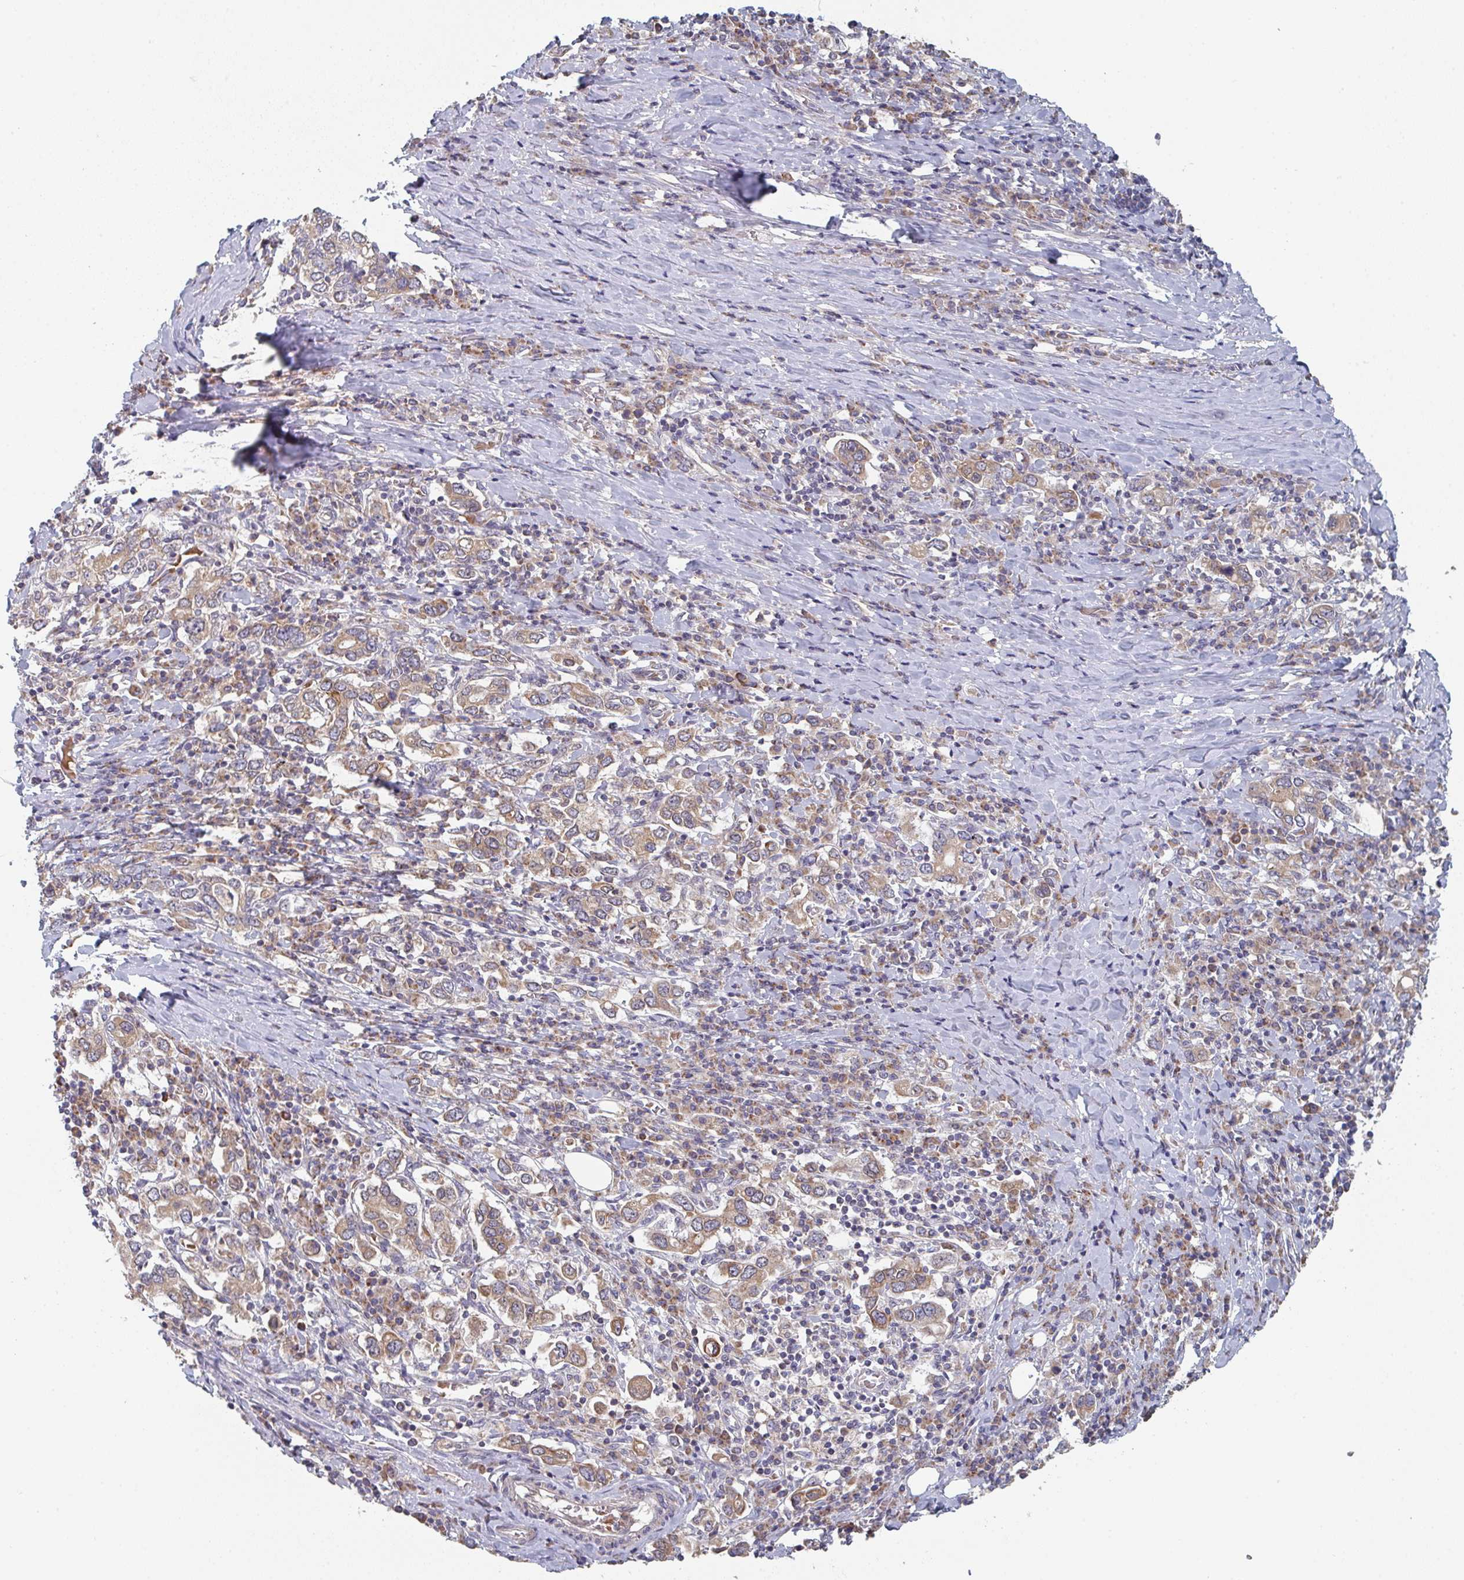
{"staining": {"intensity": "moderate", "quantity": ">75%", "location": "cytoplasmic/membranous"}, "tissue": "stomach cancer", "cell_type": "Tumor cells", "image_type": "cancer", "snomed": [{"axis": "morphology", "description": "Adenocarcinoma, NOS"}, {"axis": "topography", "description": "Stomach, upper"}, {"axis": "topography", "description": "Stomach"}], "caption": "Protein expression by IHC demonstrates moderate cytoplasmic/membranous staining in approximately >75% of tumor cells in adenocarcinoma (stomach).", "gene": "ELOVL1", "patient": {"sex": "male", "age": 62}}